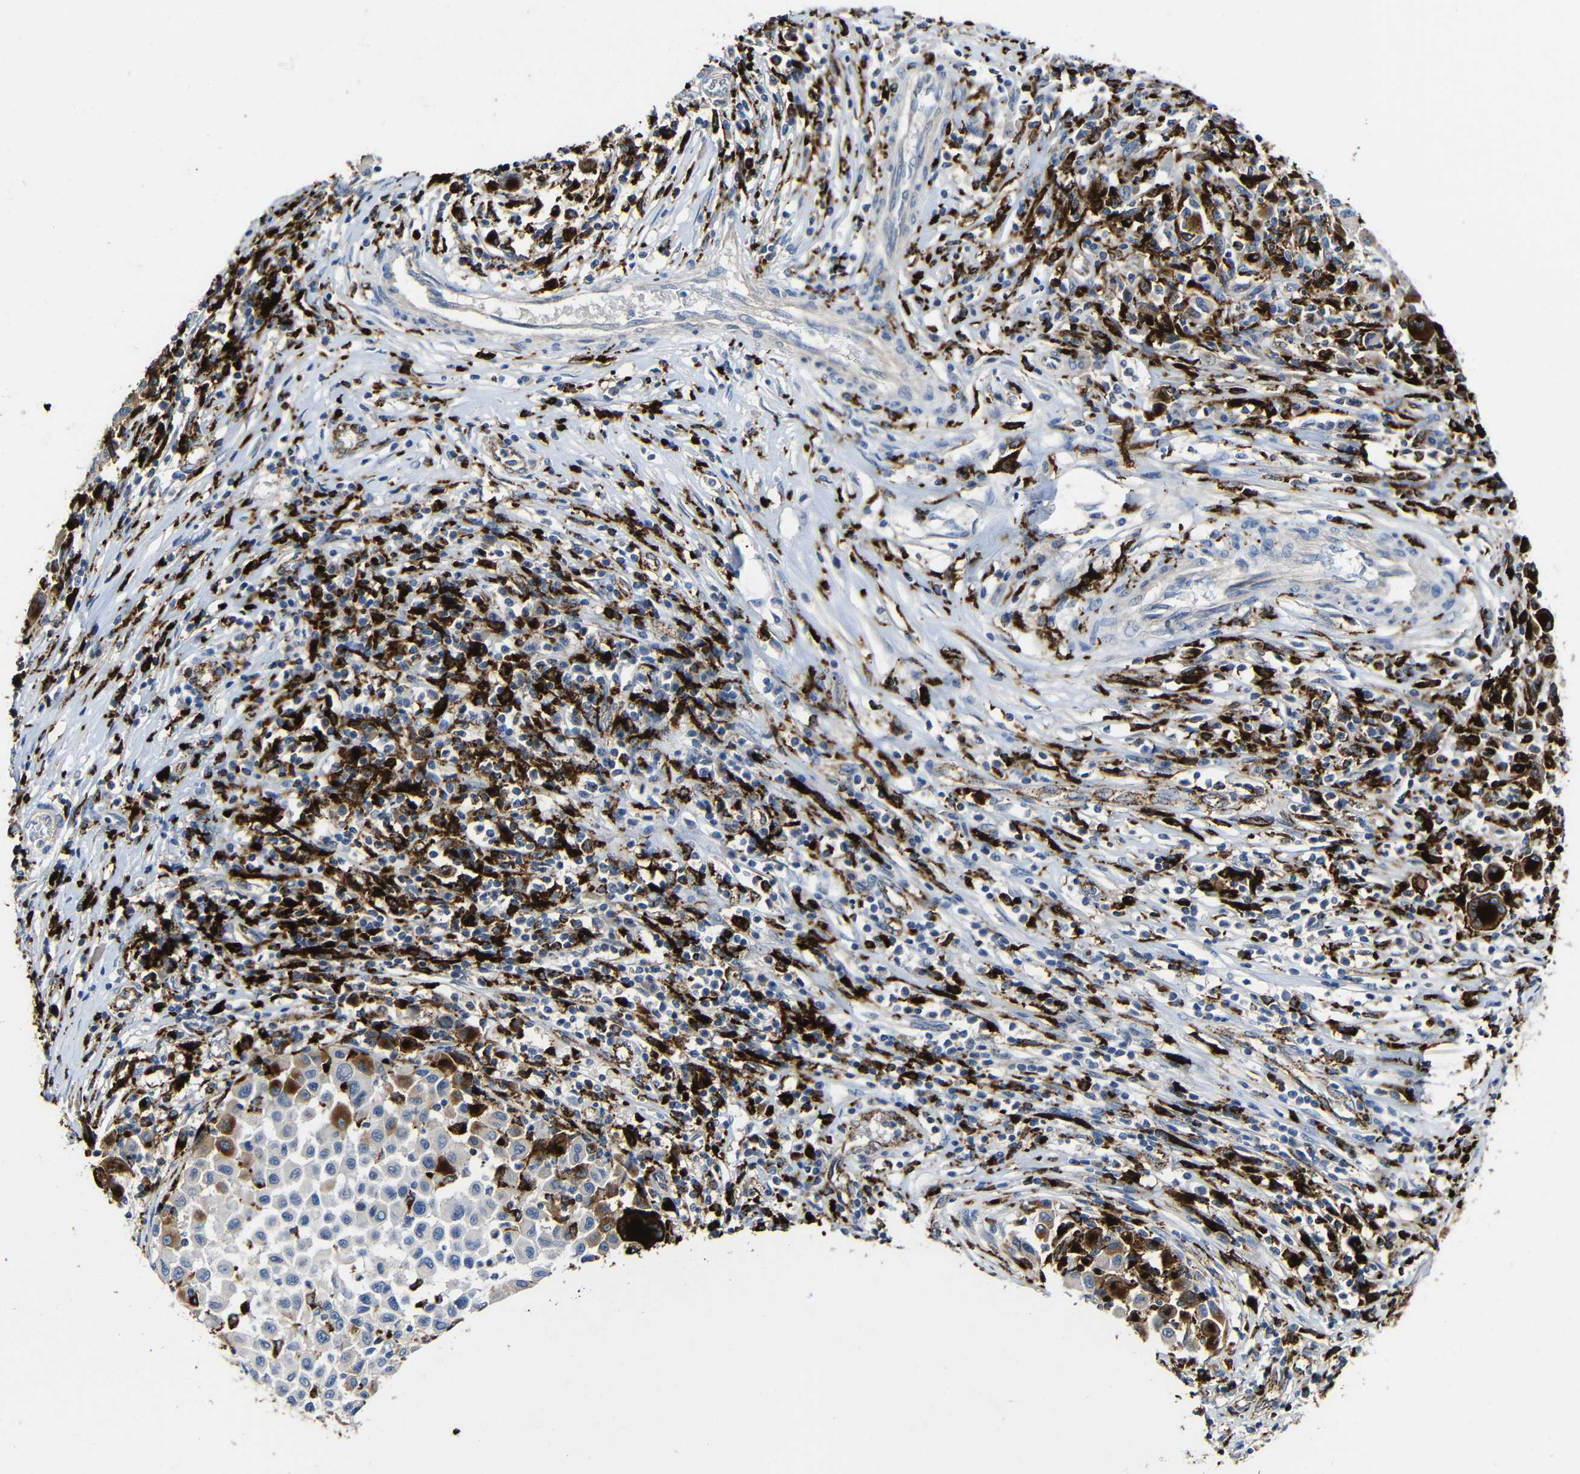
{"staining": {"intensity": "strong", "quantity": "25%-75%", "location": "cytoplasmic/membranous"}, "tissue": "melanoma", "cell_type": "Tumor cells", "image_type": "cancer", "snomed": [{"axis": "morphology", "description": "Malignant melanoma, Metastatic site"}, {"axis": "topography", "description": "Lymph node"}], "caption": "Immunohistochemical staining of malignant melanoma (metastatic site) shows strong cytoplasmic/membranous protein positivity in approximately 25%-75% of tumor cells.", "gene": "HLA-DMA", "patient": {"sex": "male", "age": 61}}